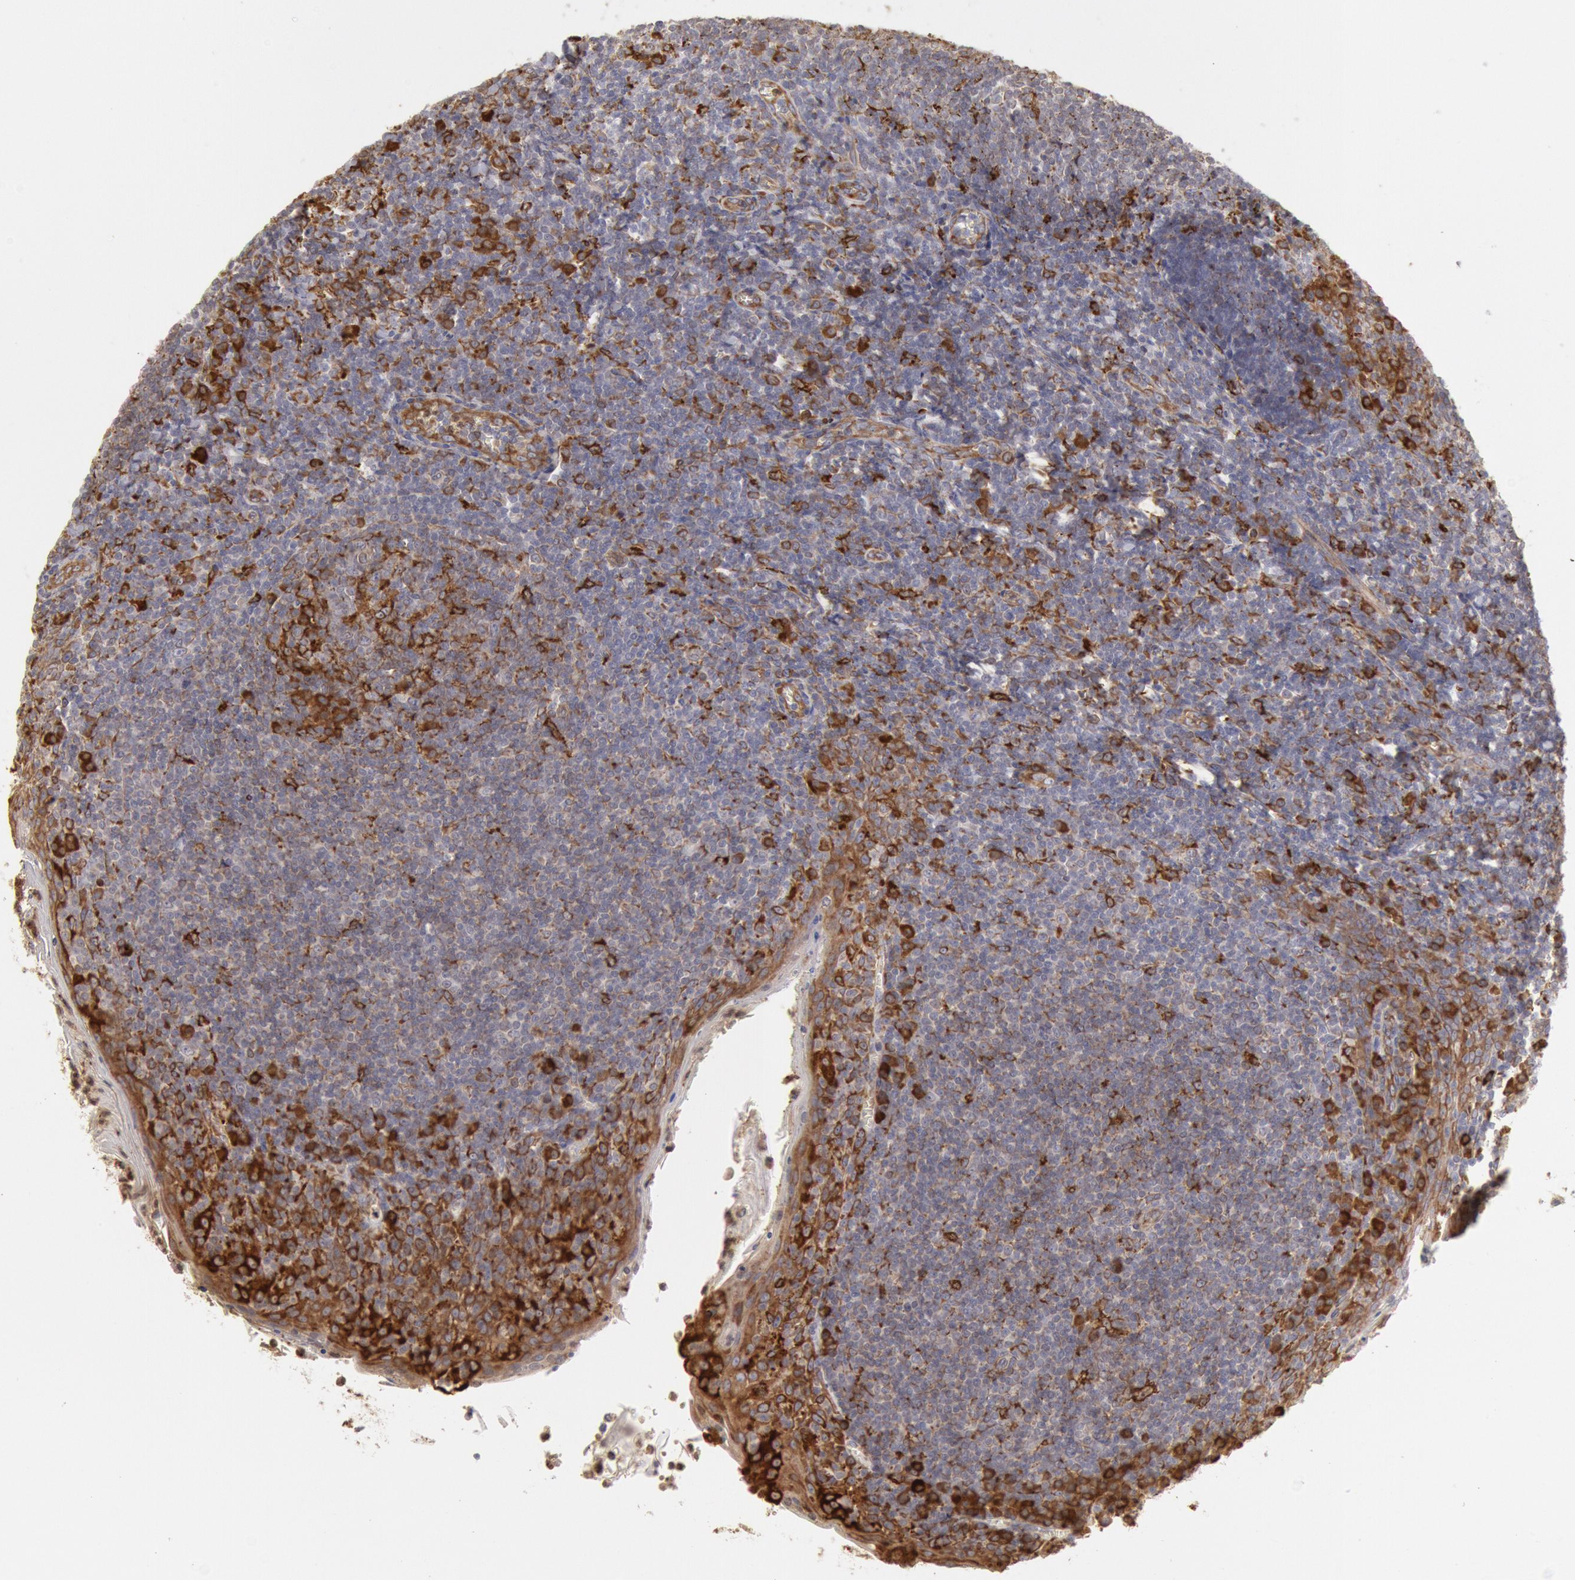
{"staining": {"intensity": "moderate", "quantity": "<25%", "location": "cytoplasmic/membranous"}, "tissue": "tonsil", "cell_type": "Germinal center cells", "image_type": "normal", "snomed": [{"axis": "morphology", "description": "Normal tissue, NOS"}, {"axis": "topography", "description": "Tonsil"}], "caption": "Immunohistochemistry (IHC) (DAB) staining of unremarkable tonsil exhibits moderate cytoplasmic/membranous protein expression in approximately <25% of germinal center cells. Ihc stains the protein in brown and the nuclei are stained blue.", "gene": "ERP44", "patient": {"sex": "male", "age": 31}}